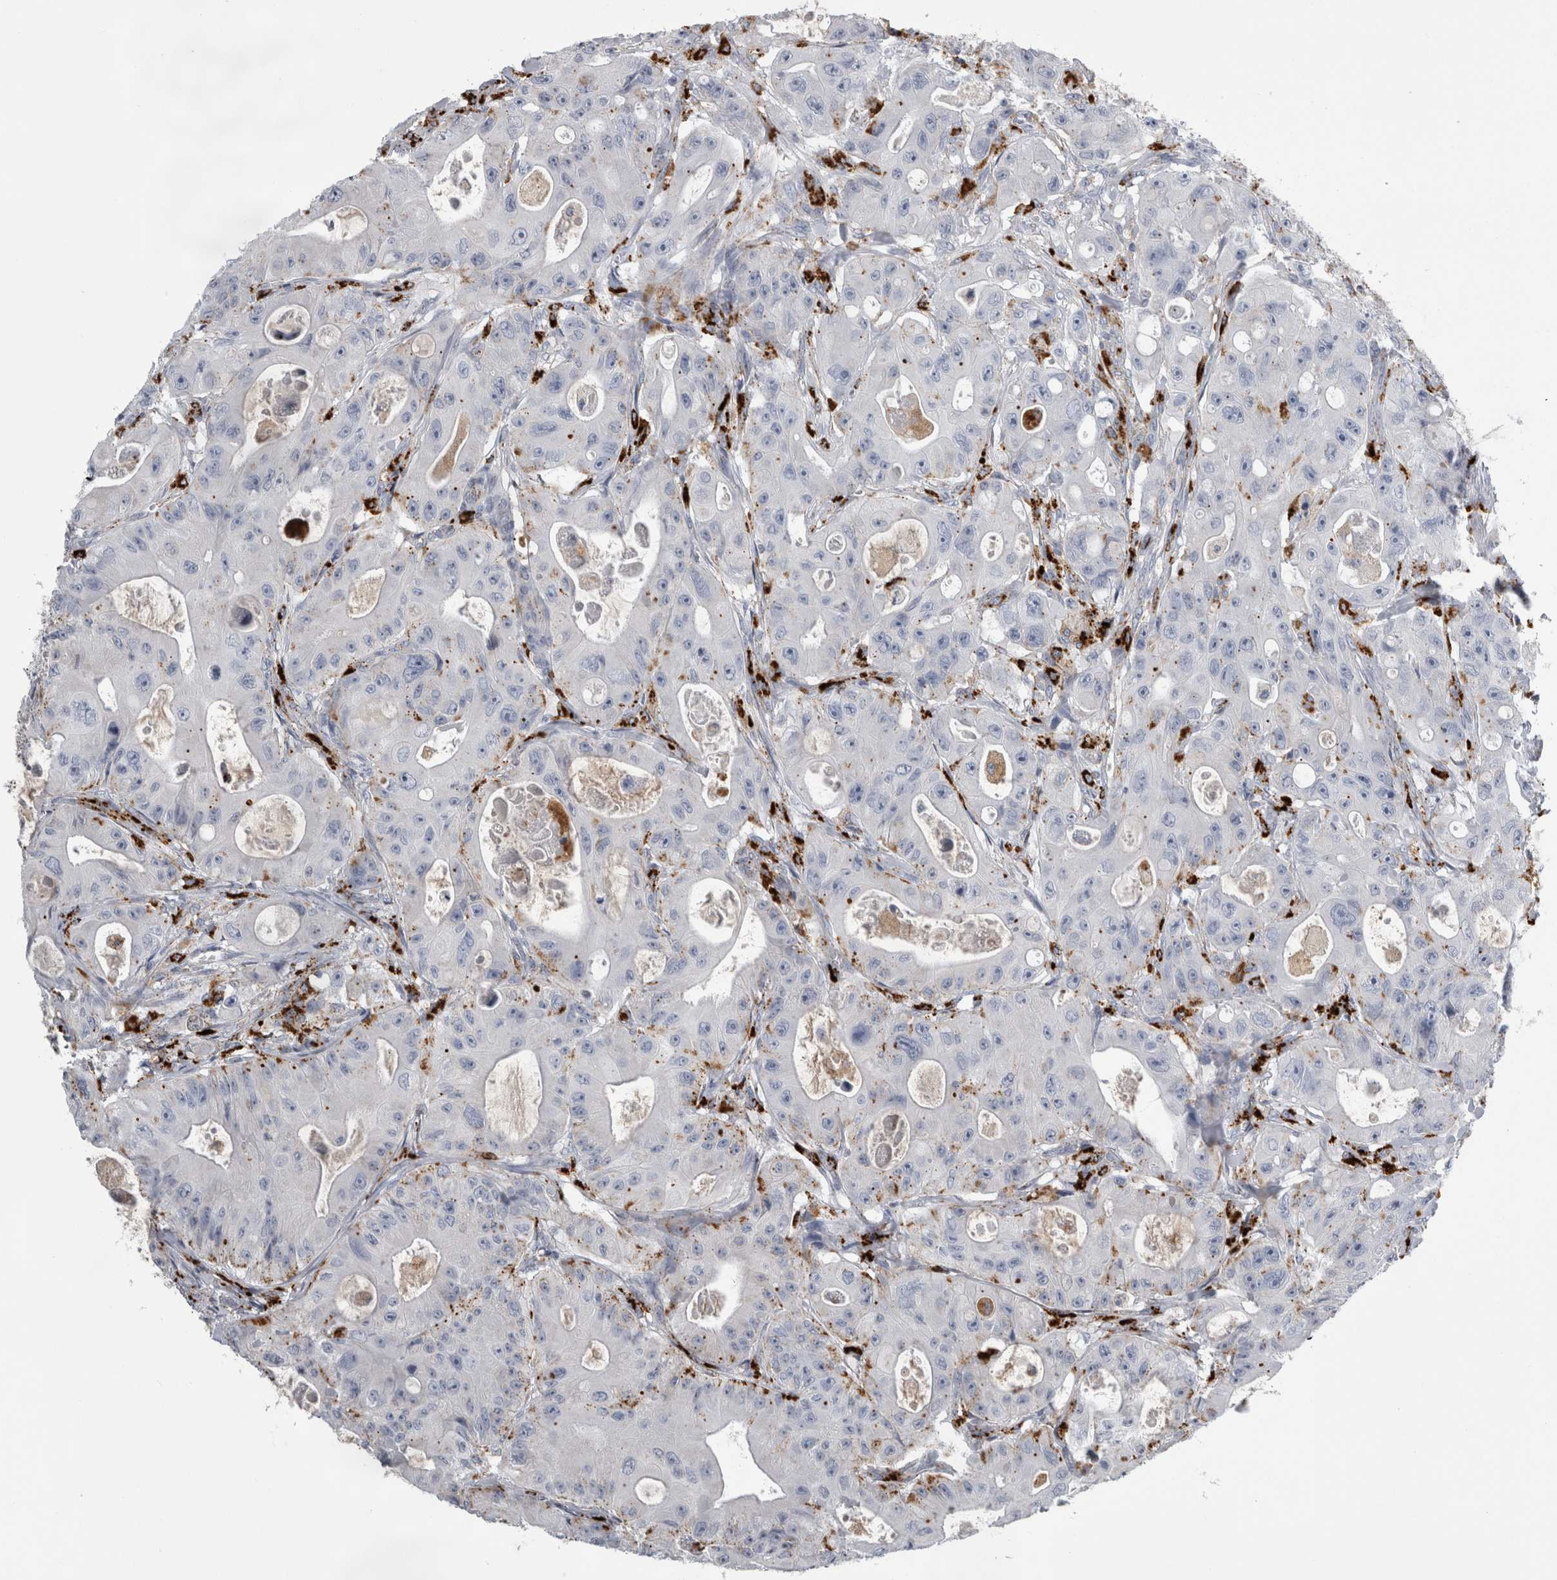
{"staining": {"intensity": "weak", "quantity": "<25%", "location": "cytoplasmic/membranous"}, "tissue": "colorectal cancer", "cell_type": "Tumor cells", "image_type": "cancer", "snomed": [{"axis": "morphology", "description": "Adenocarcinoma, NOS"}, {"axis": "topography", "description": "Colon"}], "caption": "Tumor cells are negative for protein expression in human colorectal adenocarcinoma.", "gene": "DPP7", "patient": {"sex": "female", "age": 46}}